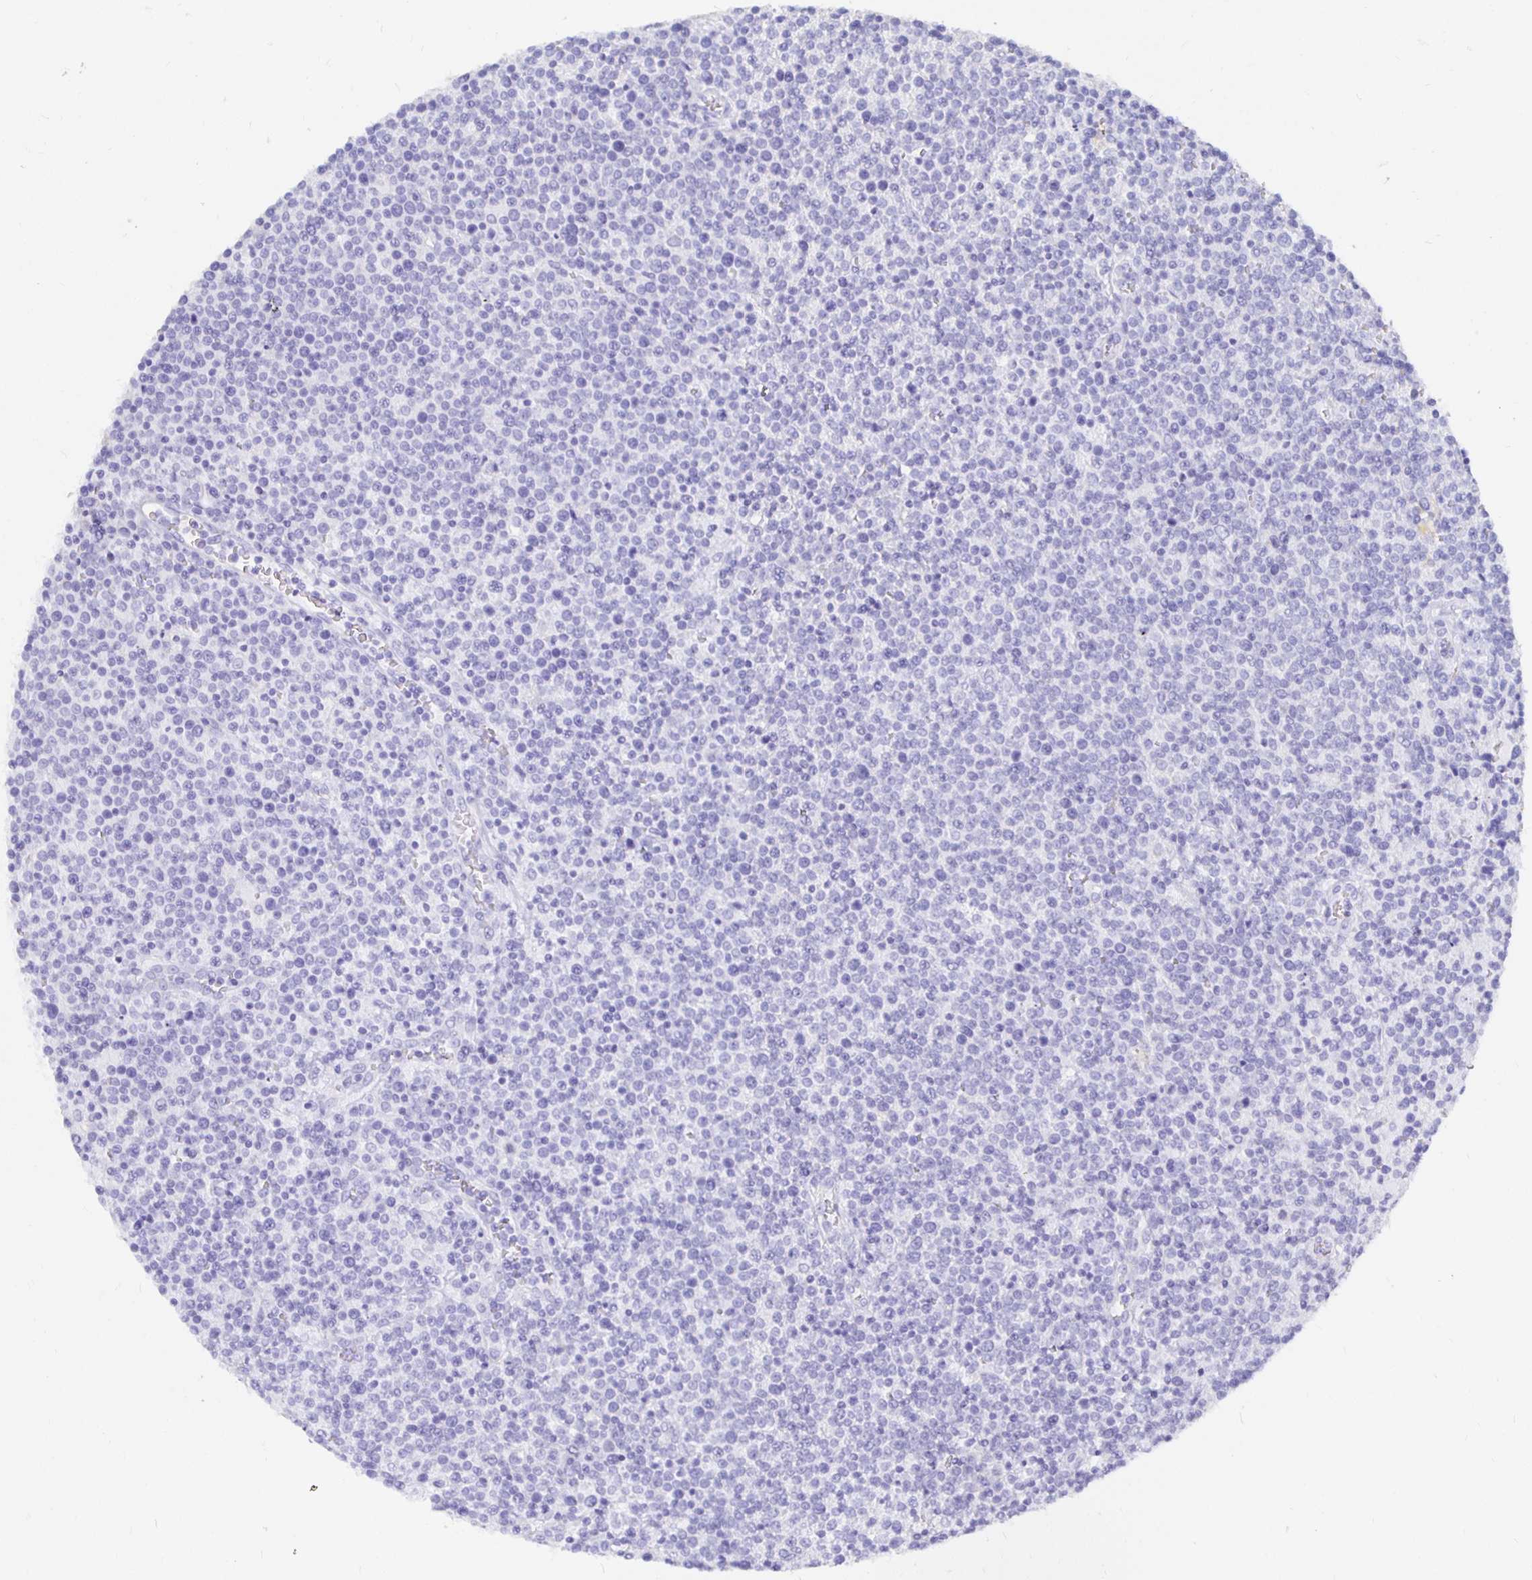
{"staining": {"intensity": "negative", "quantity": "none", "location": "none"}, "tissue": "lymphoma", "cell_type": "Tumor cells", "image_type": "cancer", "snomed": [{"axis": "morphology", "description": "Malignant lymphoma, non-Hodgkin's type, High grade"}, {"axis": "topography", "description": "Lymph node"}], "caption": "There is no significant positivity in tumor cells of high-grade malignant lymphoma, non-Hodgkin's type. Nuclei are stained in blue.", "gene": "UMOD", "patient": {"sex": "male", "age": 61}}